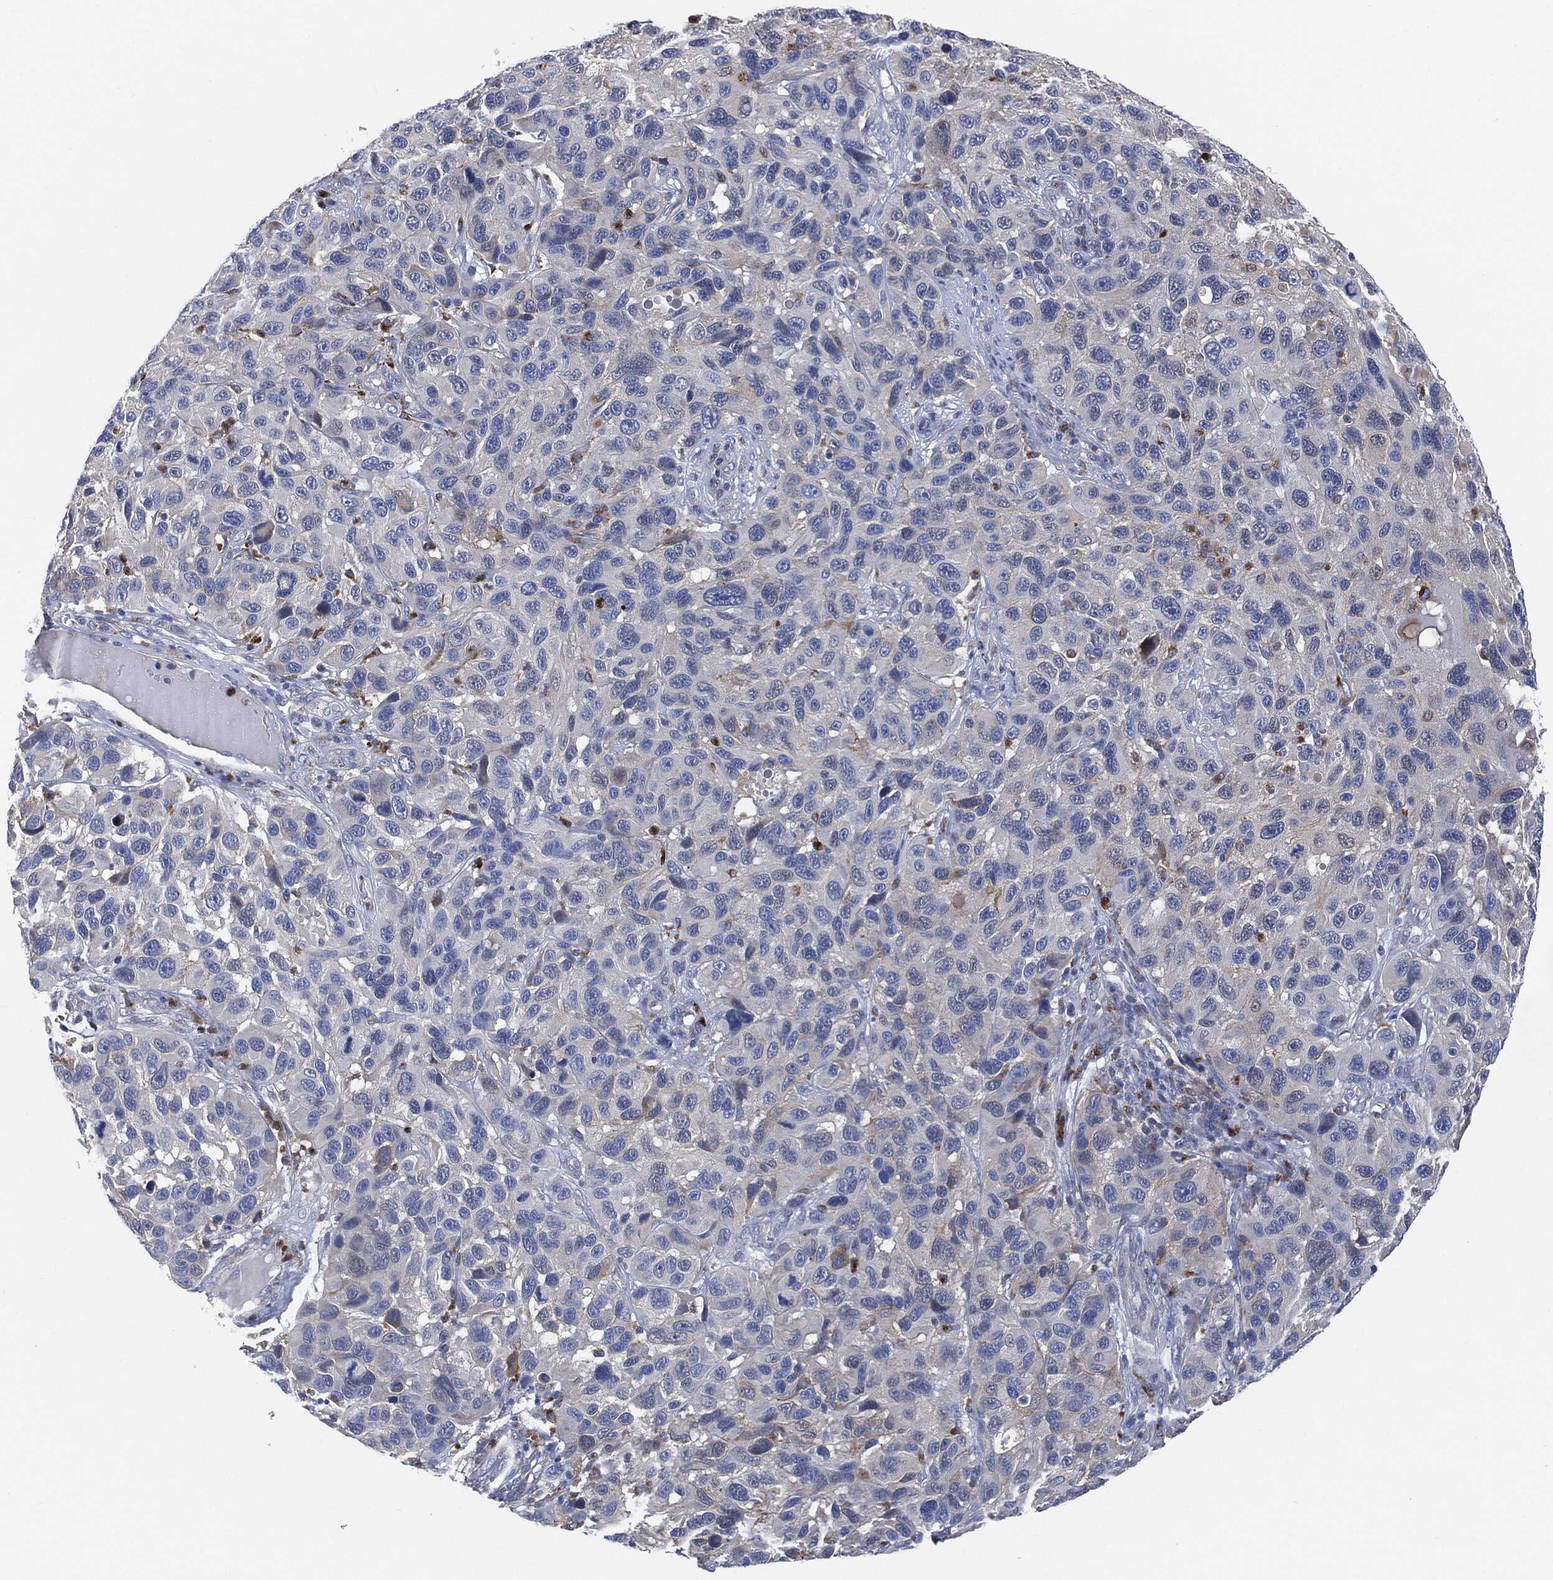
{"staining": {"intensity": "strong", "quantity": "<25%", "location": "cytoplasmic/membranous"}, "tissue": "melanoma", "cell_type": "Tumor cells", "image_type": "cancer", "snomed": [{"axis": "morphology", "description": "Malignant melanoma, NOS"}, {"axis": "topography", "description": "Skin"}], "caption": "The image reveals immunohistochemical staining of melanoma. There is strong cytoplasmic/membranous staining is appreciated in approximately <25% of tumor cells.", "gene": "VSIG4", "patient": {"sex": "male", "age": 53}}